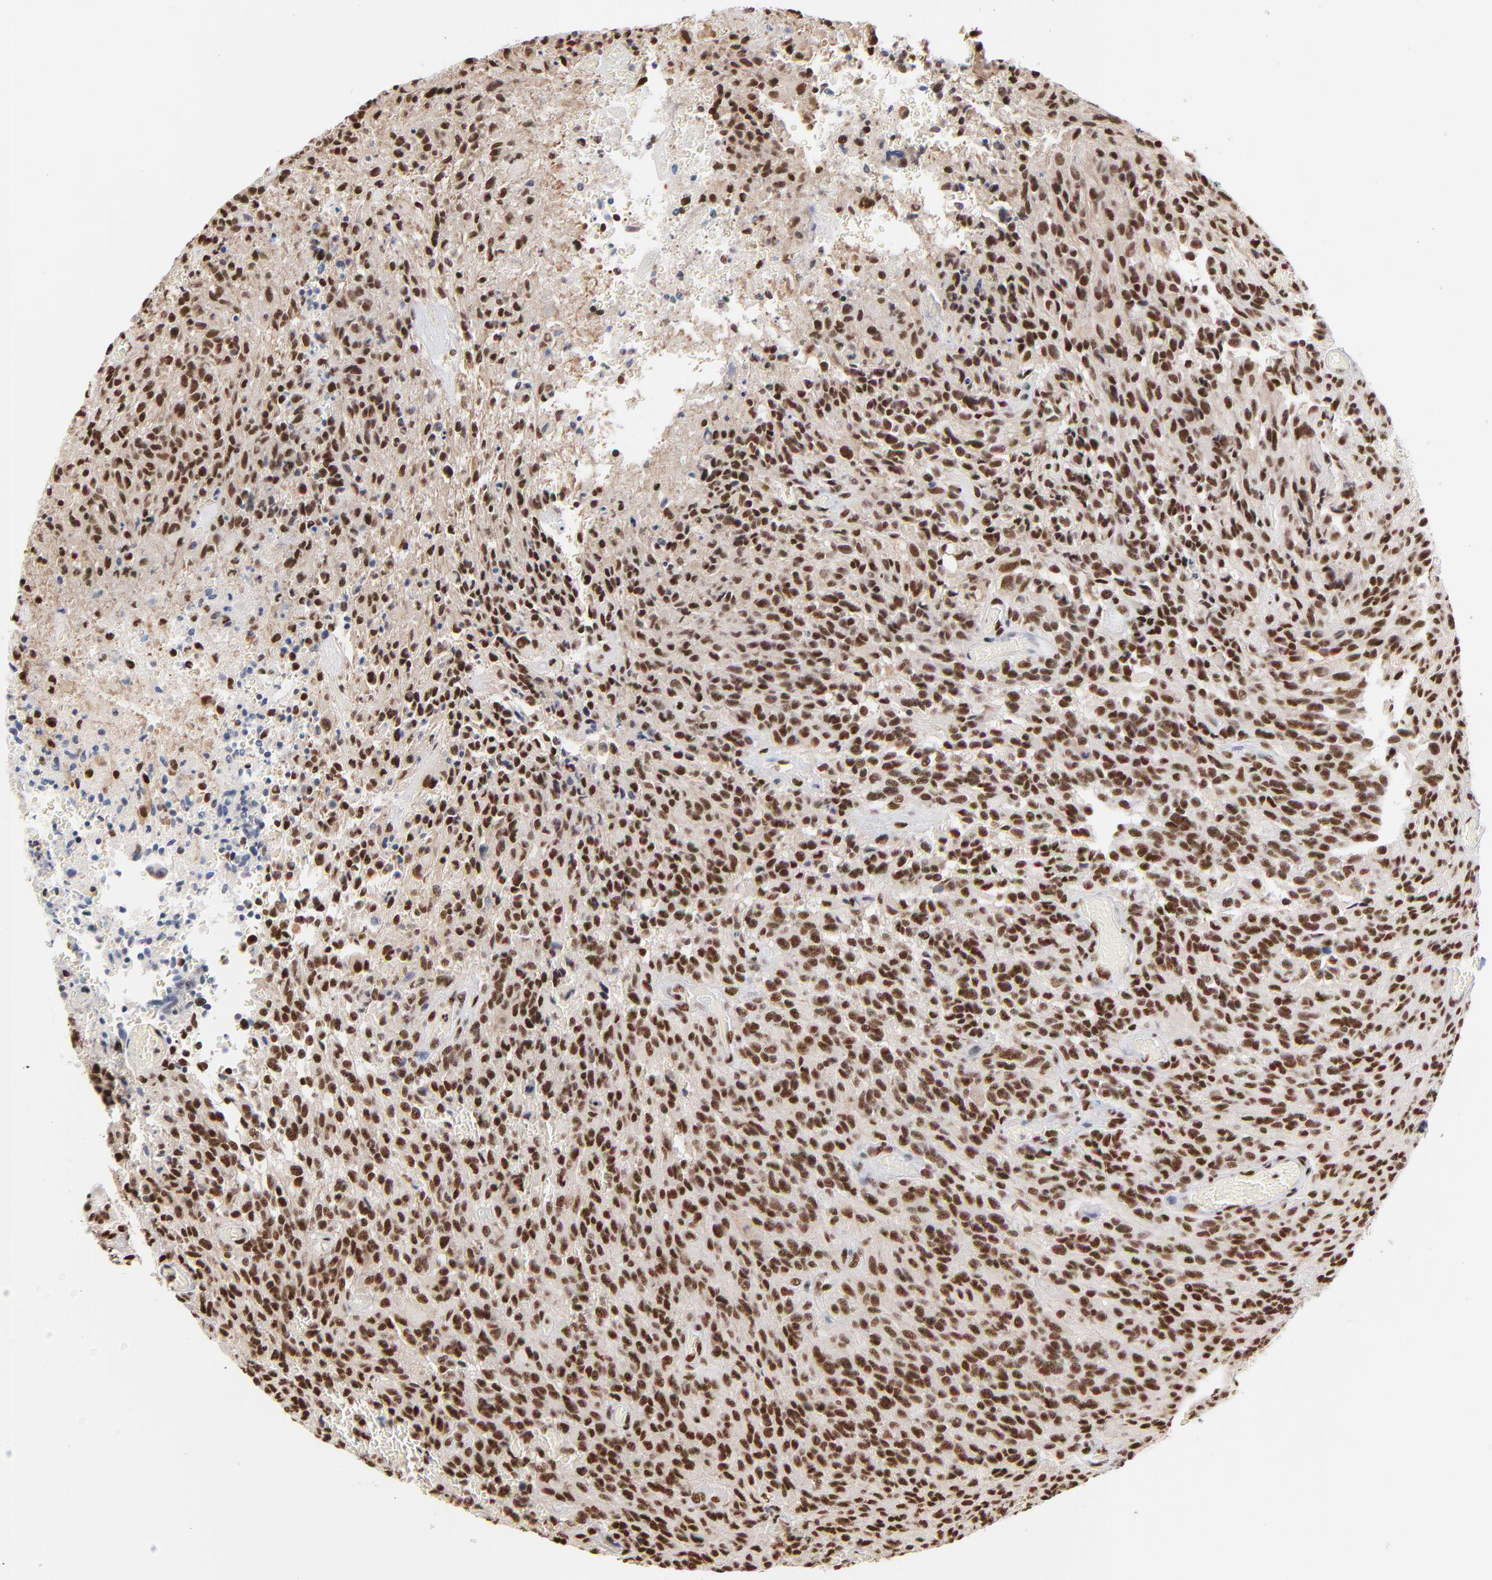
{"staining": {"intensity": "strong", "quantity": ">75%", "location": "nuclear"}, "tissue": "glioma", "cell_type": "Tumor cells", "image_type": "cancer", "snomed": [{"axis": "morphology", "description": "Normal tissue, NOS"}, {"axis": "morphology", "description": "Glioma, malignant, High grade"}, {"axis": "topography", "description": "Cerebral cortex"}], "caption": "Protein positivity by immunohistochemistry (IHC) reveals strong nuclear expression in approximately >75% of tumor cells in glioma. Immunohistochemistry (ihc) stains the protein of interest in brown and the nuclei are stained blue.", "gene": "CREB1", "patient": {"sex": "male", "age": 56}}